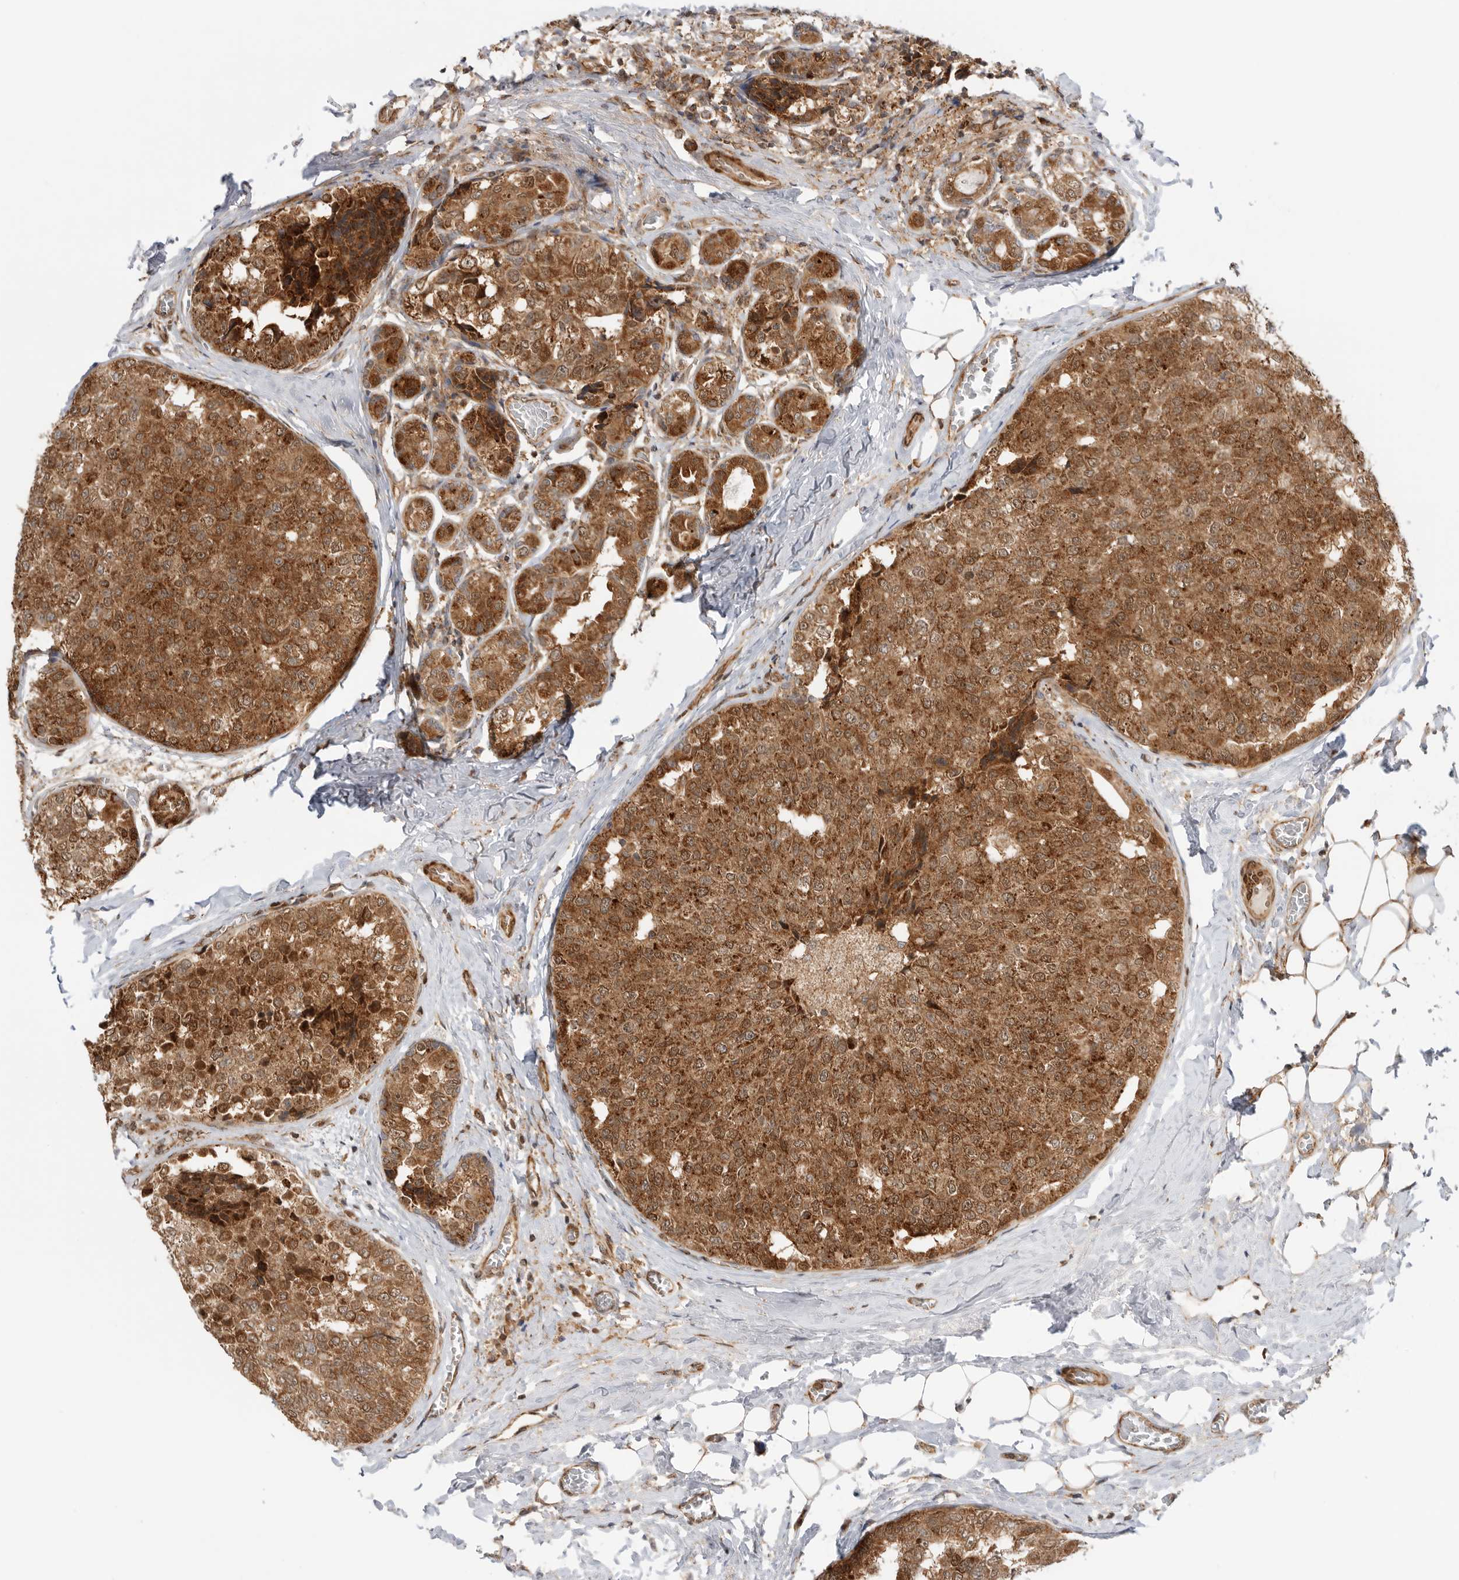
{"staining": {"intensity": "moderate", "quantity": ">75%", "location": "cytoplasmic/membranous,nuclear"}, "tissue": "breast cancer", "cell_type": "Tumor cells", "image_type": "cancer", "snomed": [{"axis": "morphology", "description": "Normal tissue, NOS"}, {"axis": "morphology", "description": "Duct carcinoma"}, {"axis": "topography", "description": "Breast"}], "caption": "This is an image of immunohistochemistry staining of intraductal carcinoma (breast), which shows moderate expression in the cytoplasmic/membranous and nuclear of tumor cells.", "gene": "DCAF8", "patient": {"sex": "female", "age": 43}}